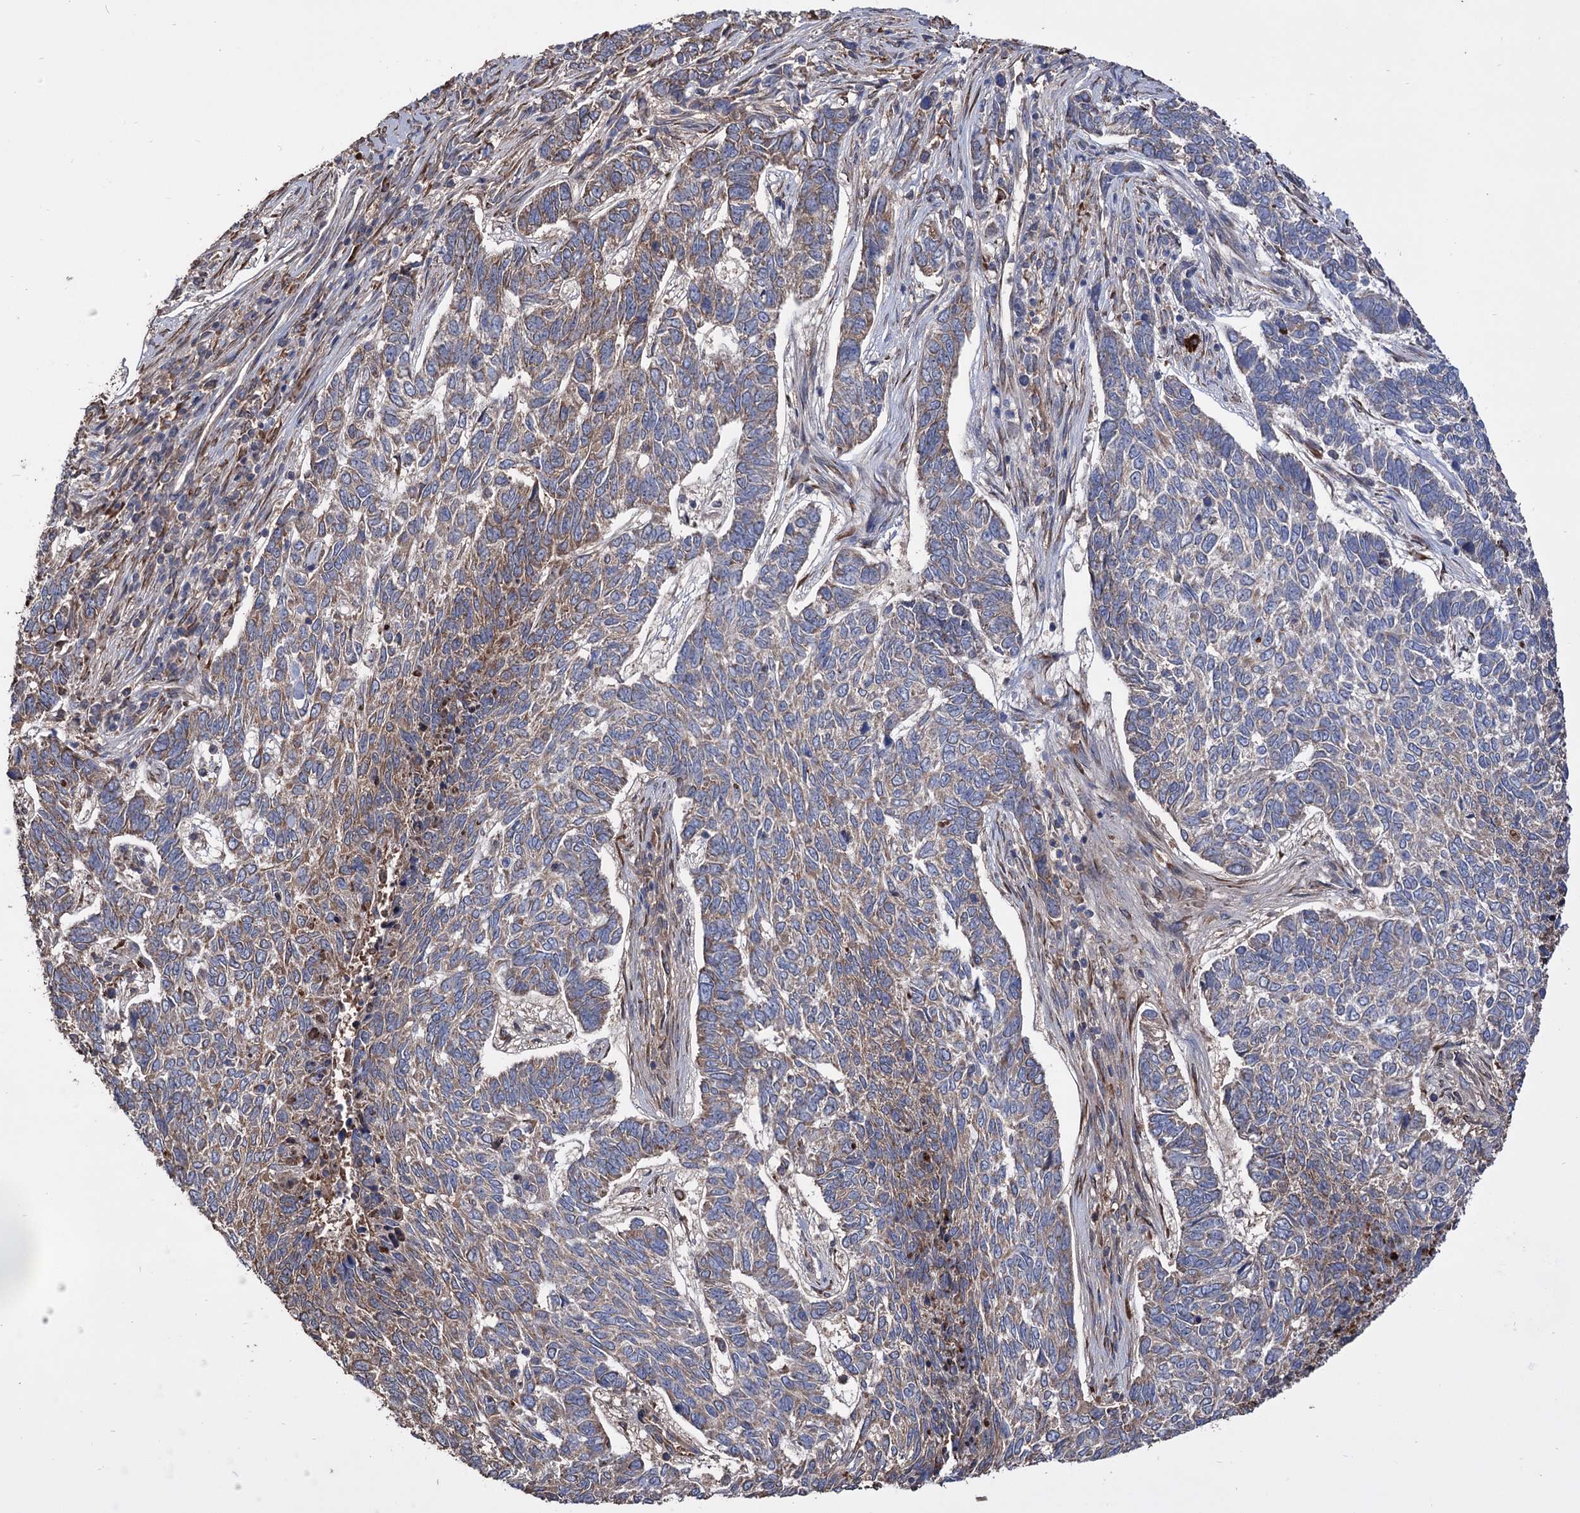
{"staining": {"intensity": "moderate", "quantity": "<25%", "location": "cytoplasmic/membranous"}, "tissue": "skin cancer", "cell_type": "Tumor cells", "image_type": "cancer", "snomed": [{"axis": "morphology", "description": "Basal cell carcinoma"}, {"axis": "topography", "description": "Skin"}], "caption": "Protein staining reveals moderate cytoplasmic/membranous staining in approximately <25% of tumor cells in skin cancer.", "gene": "CDAN1", "patient": {"sex": "female", "age": 65}}